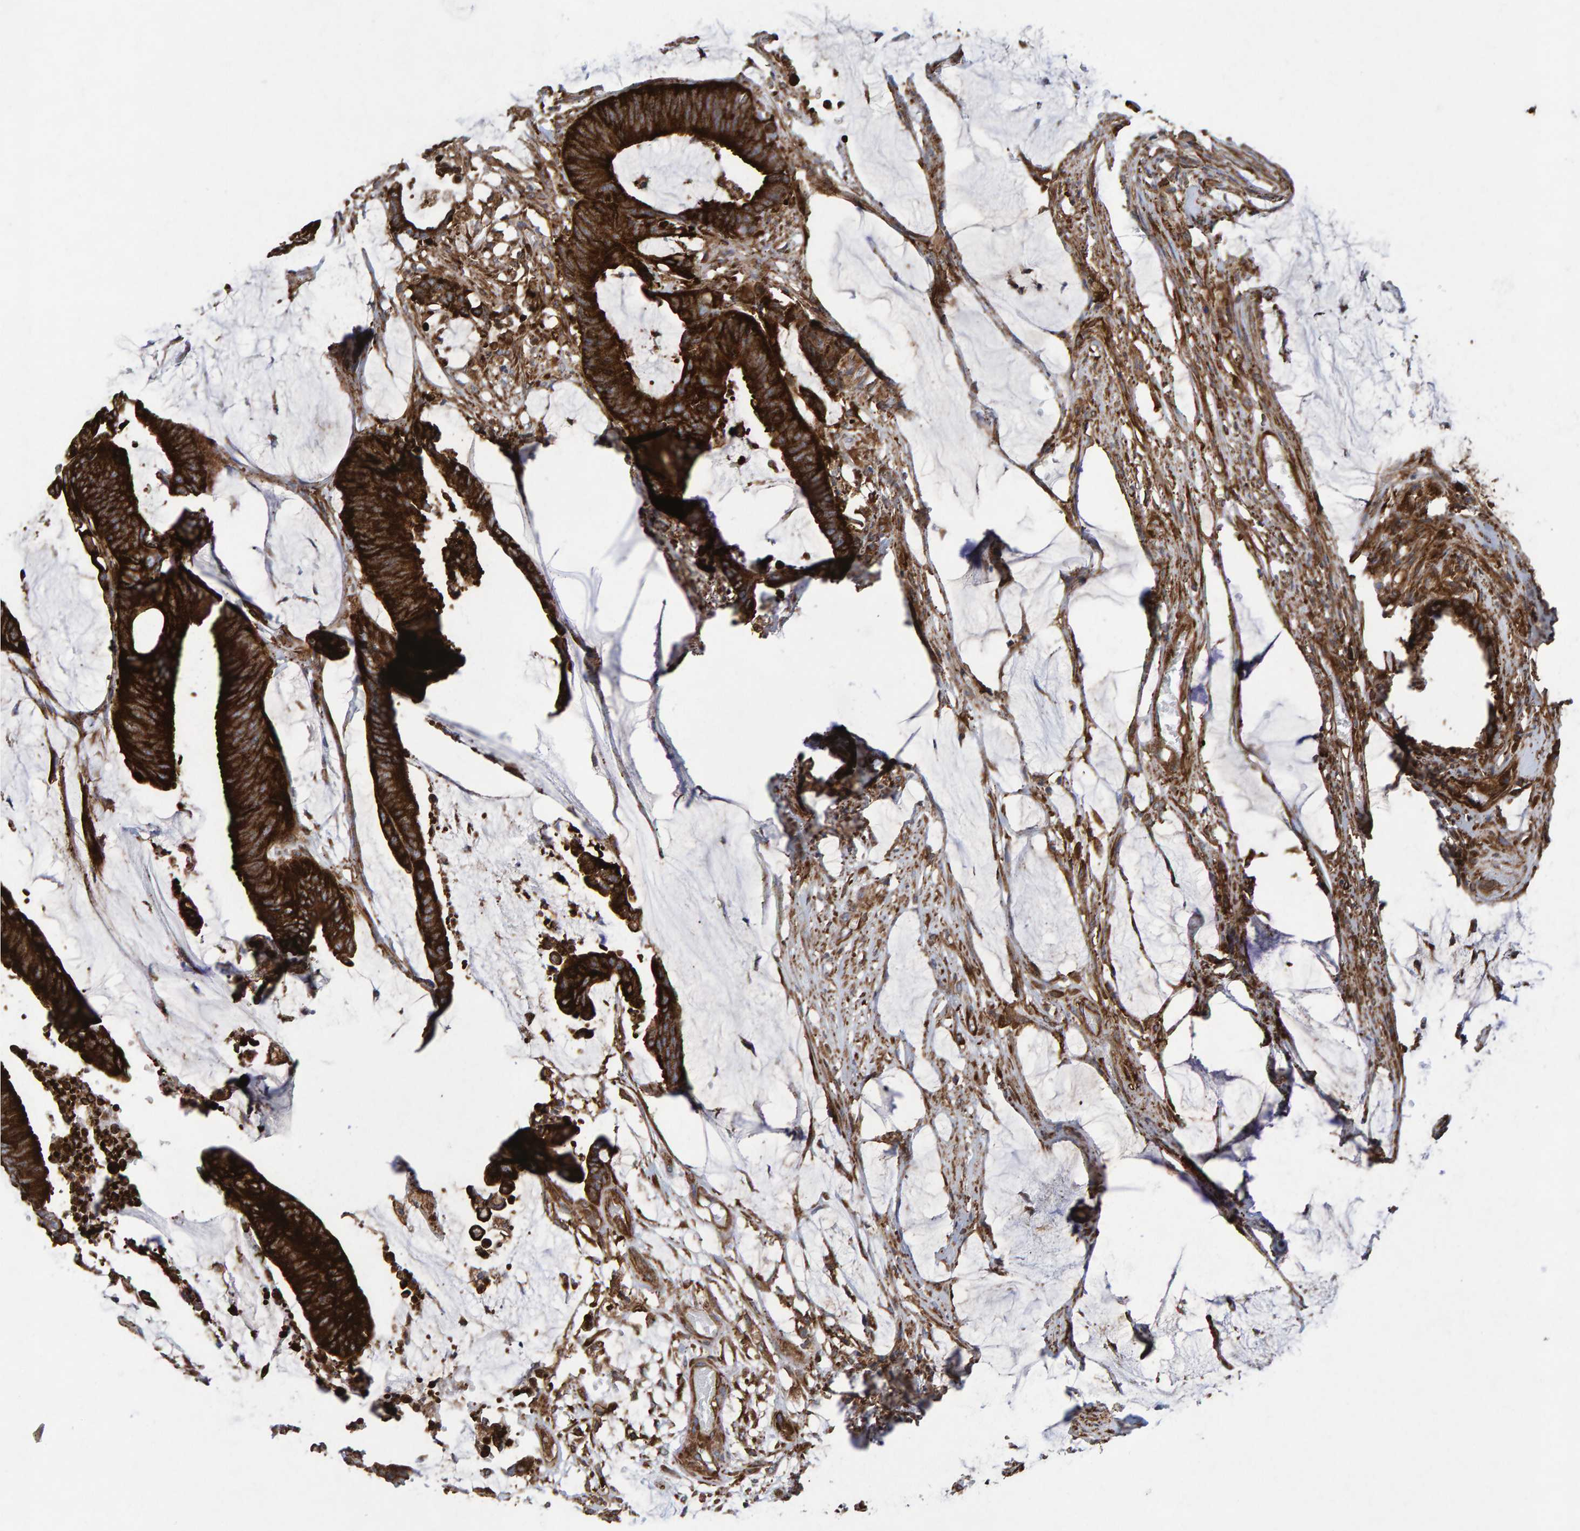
{"staining": {"intensity": "strong", "quantity": ">75%", "location": "cytoplasmic/membranous"}, "tissue": "colorectal cancer", "cell_type": "Tumor cells", "image_type": "cancer", "snomed": [{"axis": "morphology", "description": "Adenocarcinoma, NOS"}, {"axis": "topography", "description": "Rectum"}], "caption": "Human colorectal cancer stained for a protein (brown) reveals strong cytoplasmic/membranous positive staining in about >75% of tumor cells.", "gene": "MVP", "patient": {"sex": "female", "age": 66}}